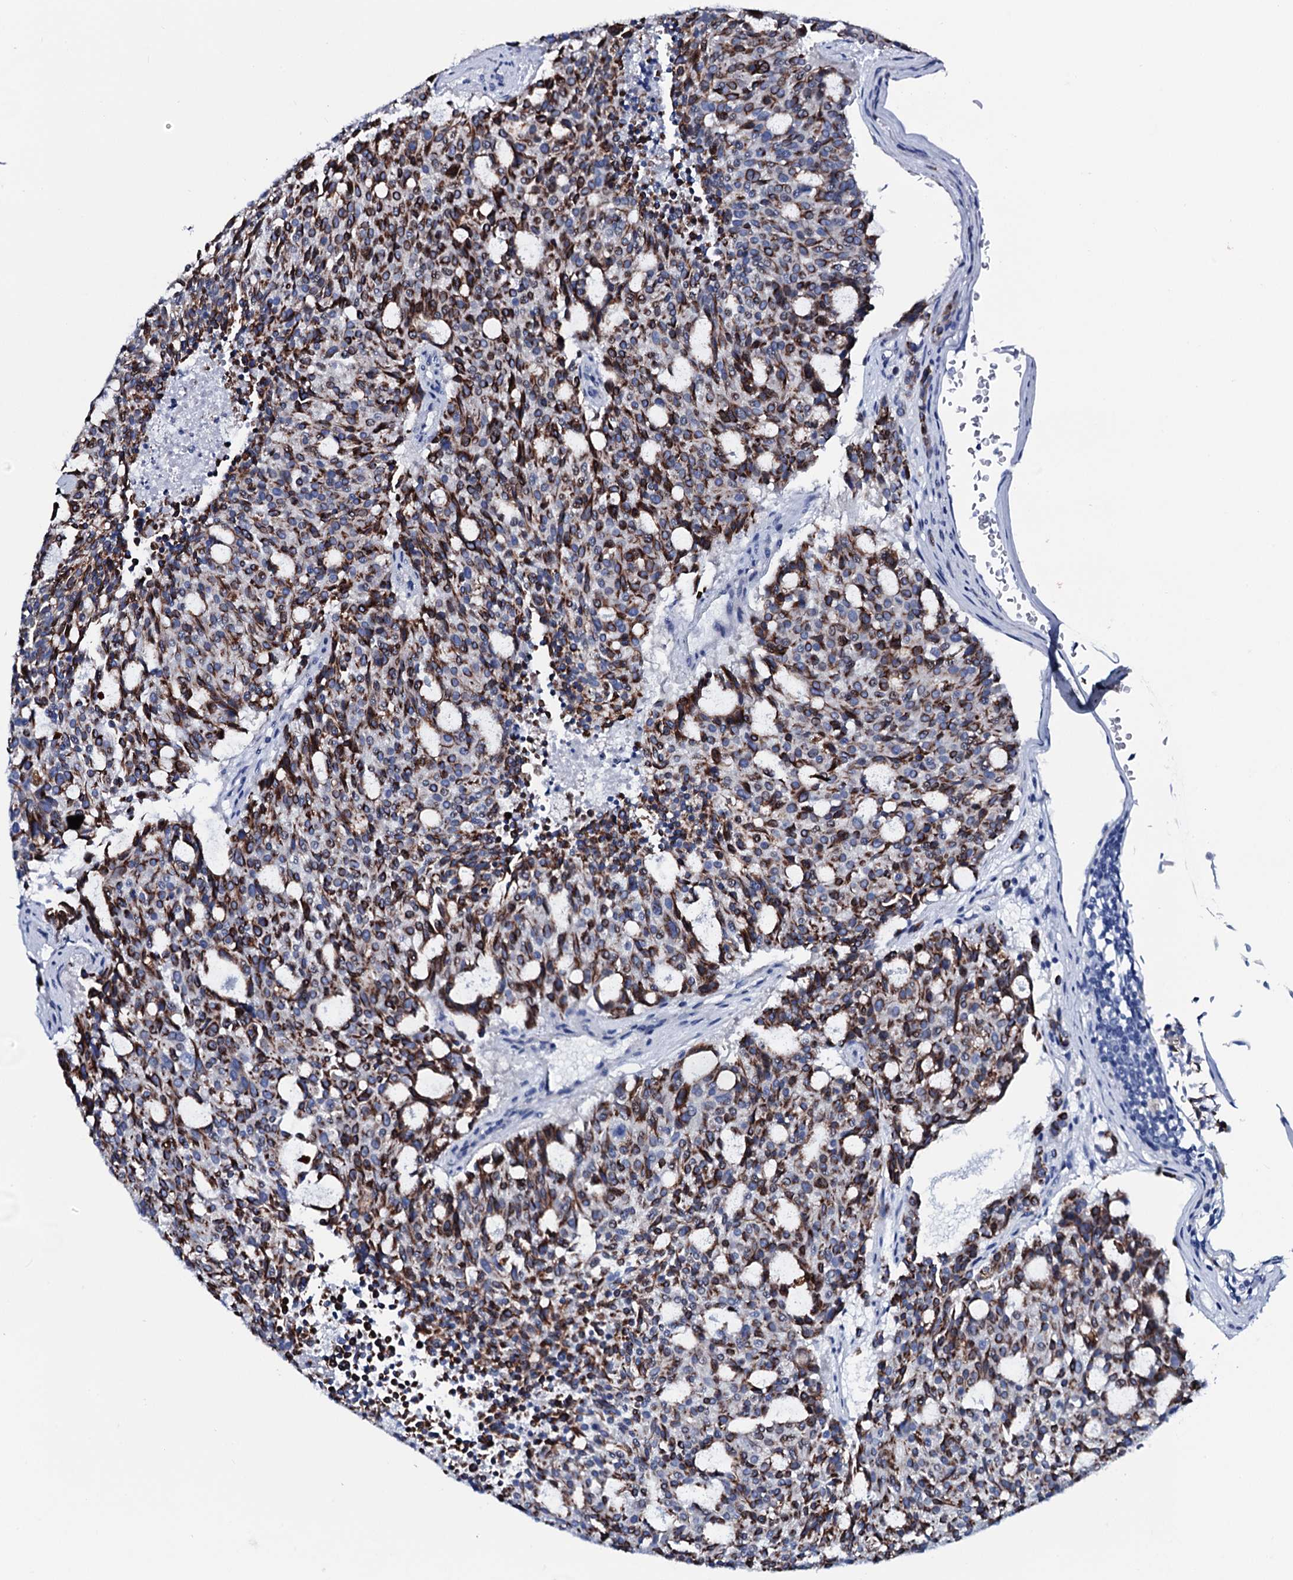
{"staining": {"intensity": "strong", "quantity": "25%-75%", "location": "cytoplasmic/membranous"}, "tissue": "carcinoid", "cell_type": "Tumor cells", "image_type": "cancer", "snomed": [{"axis": "morphology", "description": "Carcinoid, malignant, NOS"}, {"axis": "topography", "description": "Pancreas"}], "caption": "Immunohistochemistry (DAB) staining of human malignant carcinoid demonstrates strong cytoplasmic/membranous protein expression in approximately 25%-75% of tumor cells.", "gene": "GYS2", "patient": {"sex": "female", "age": 54}}